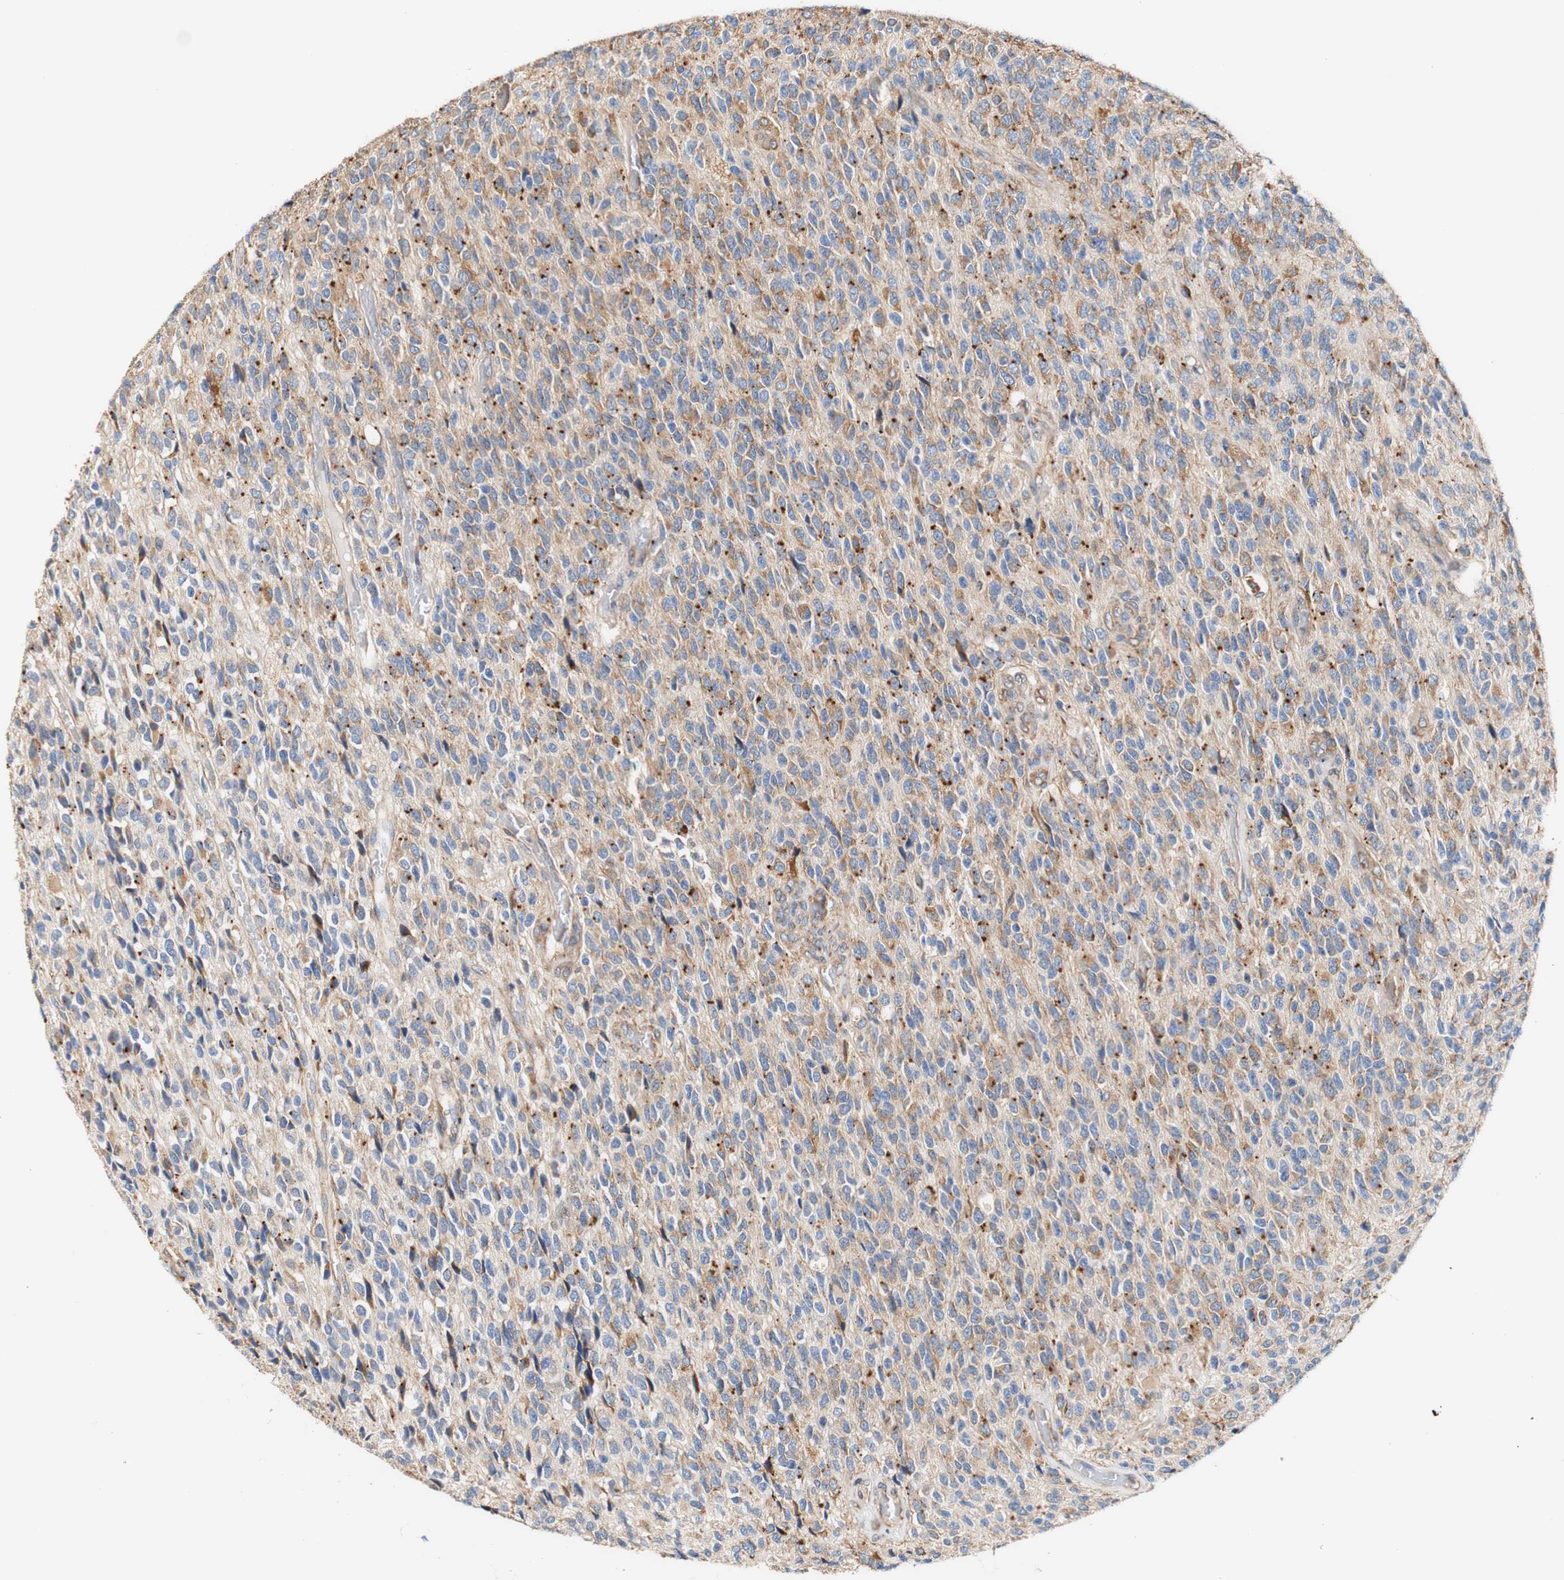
{"staining": {"intensity": "weak", "quantity": ">75%", "location": "cytoplasmic/membranous"}, "tissue": "glioma", "cell_type": "Tumor cells", "image_type": "cancer", "snomed": [{"axis": "morphology", "description": "Glioma, malignant, High grade"}, {"axis": "topography", "description": "pancreas cauda"}], "caption": "IHC (DAB) staining of human glioma reveals weak cytoplasmic/membranous protein positivity in about >75% of tumor cells.", "gene": "EIF2AK4", "patient": {"sex": "male", "age": 60}}